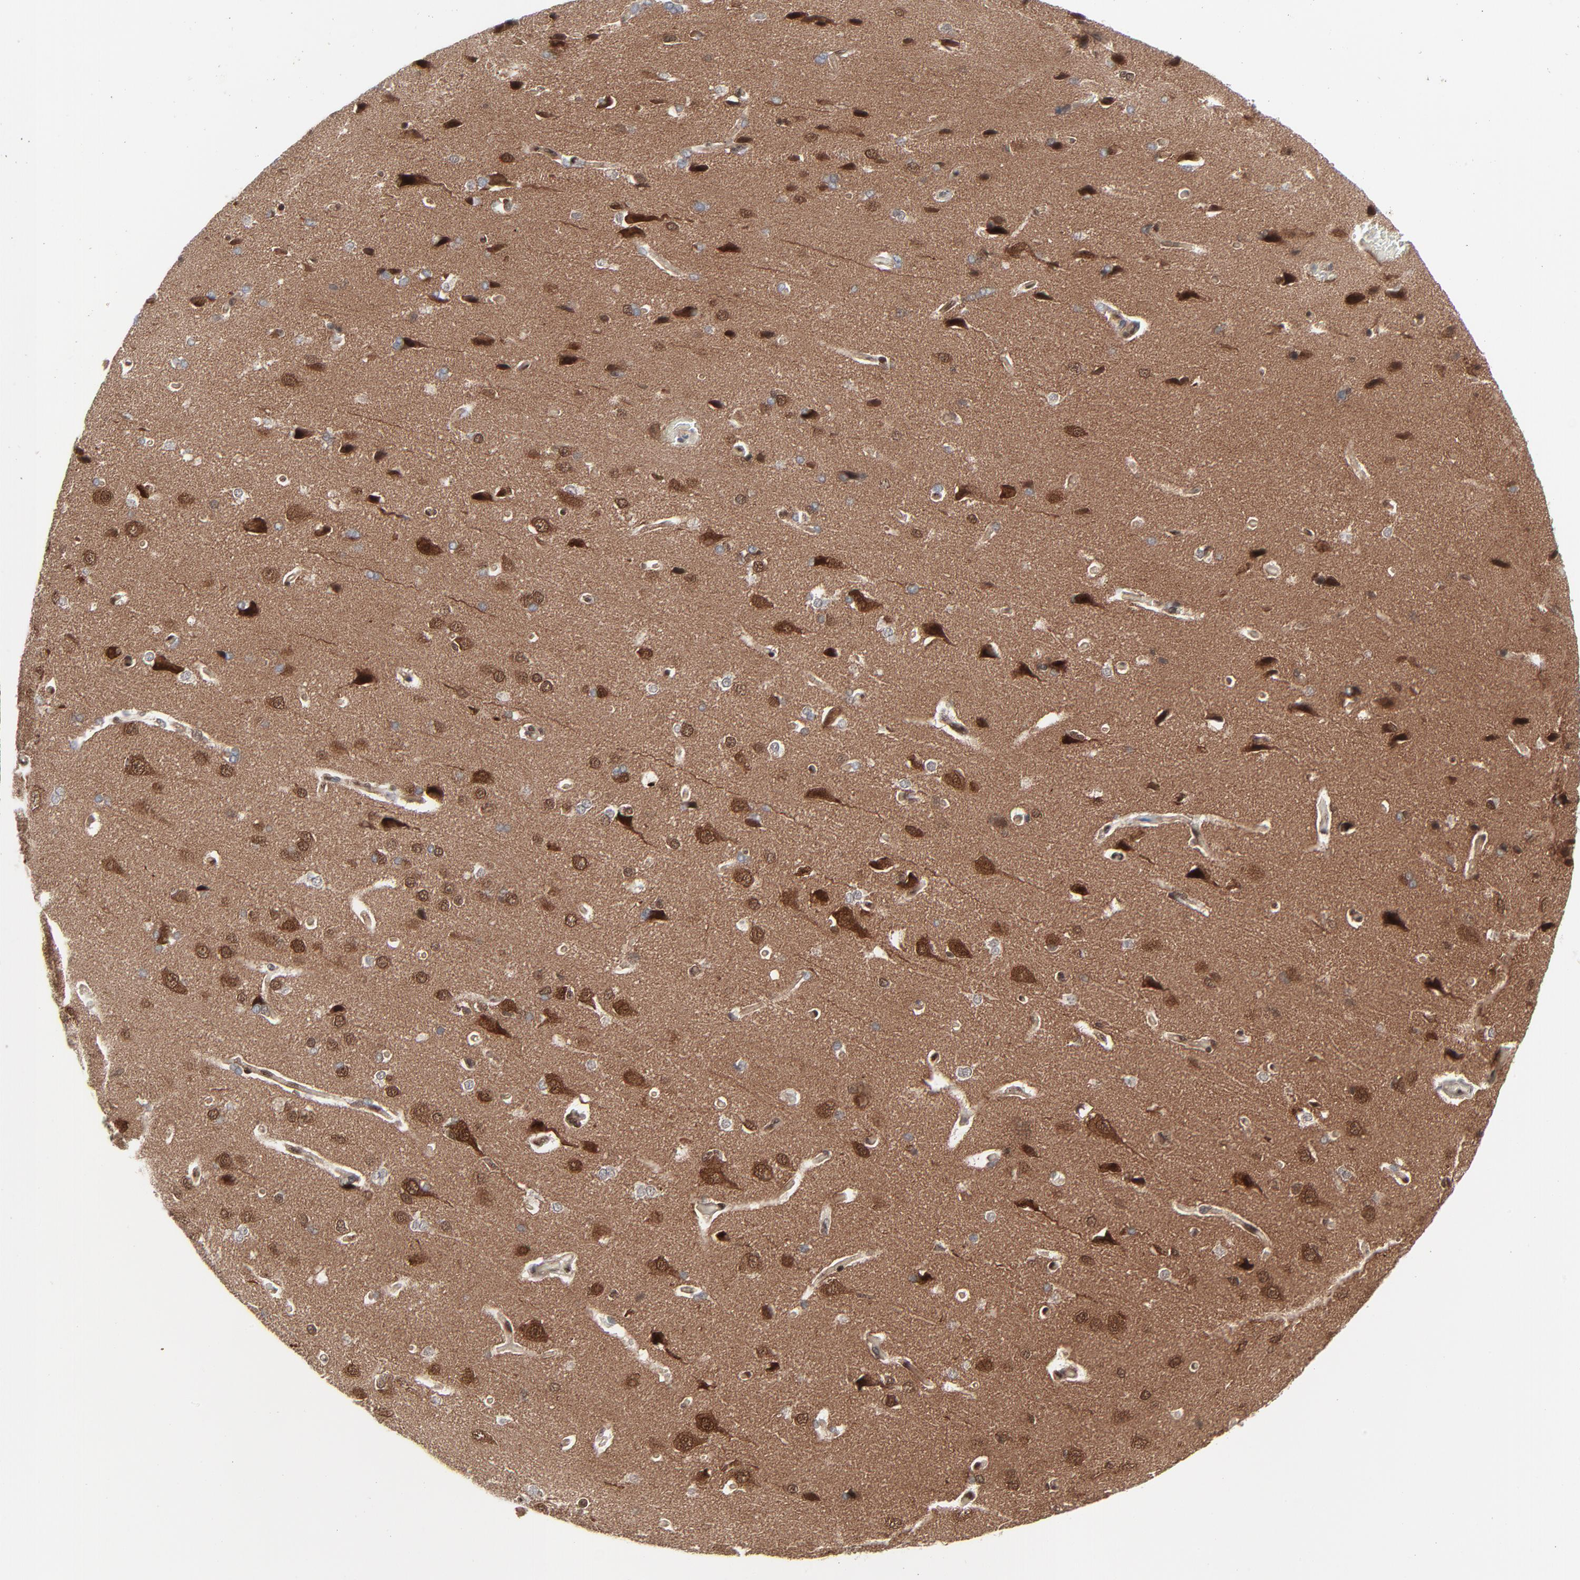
{"staining": {"intensity": "weak", "quantity": "25%-75%", "location": "cytoplasmic/membranous,nuclear"}, "tissue": "cerebral cortex", "cell_type": "Endothelial cells", "image_type": "normal", "snomed": [{"axis": "morphology", "description": "Normal tissue, NOS"}, {"axis": "topography", "description": "Cerebral cortex"}], "caption": "Immunohistochemical staining of unremarkable cerebral cortex exhibits weak cytoplasmic/membranous,nuclear protein expression in about 25%-75% of endothelial cells. (IHC, brightfield microscopy, high magnification).", "gene": "AKT1", "patient": {"sex": "male", "age": 62}}